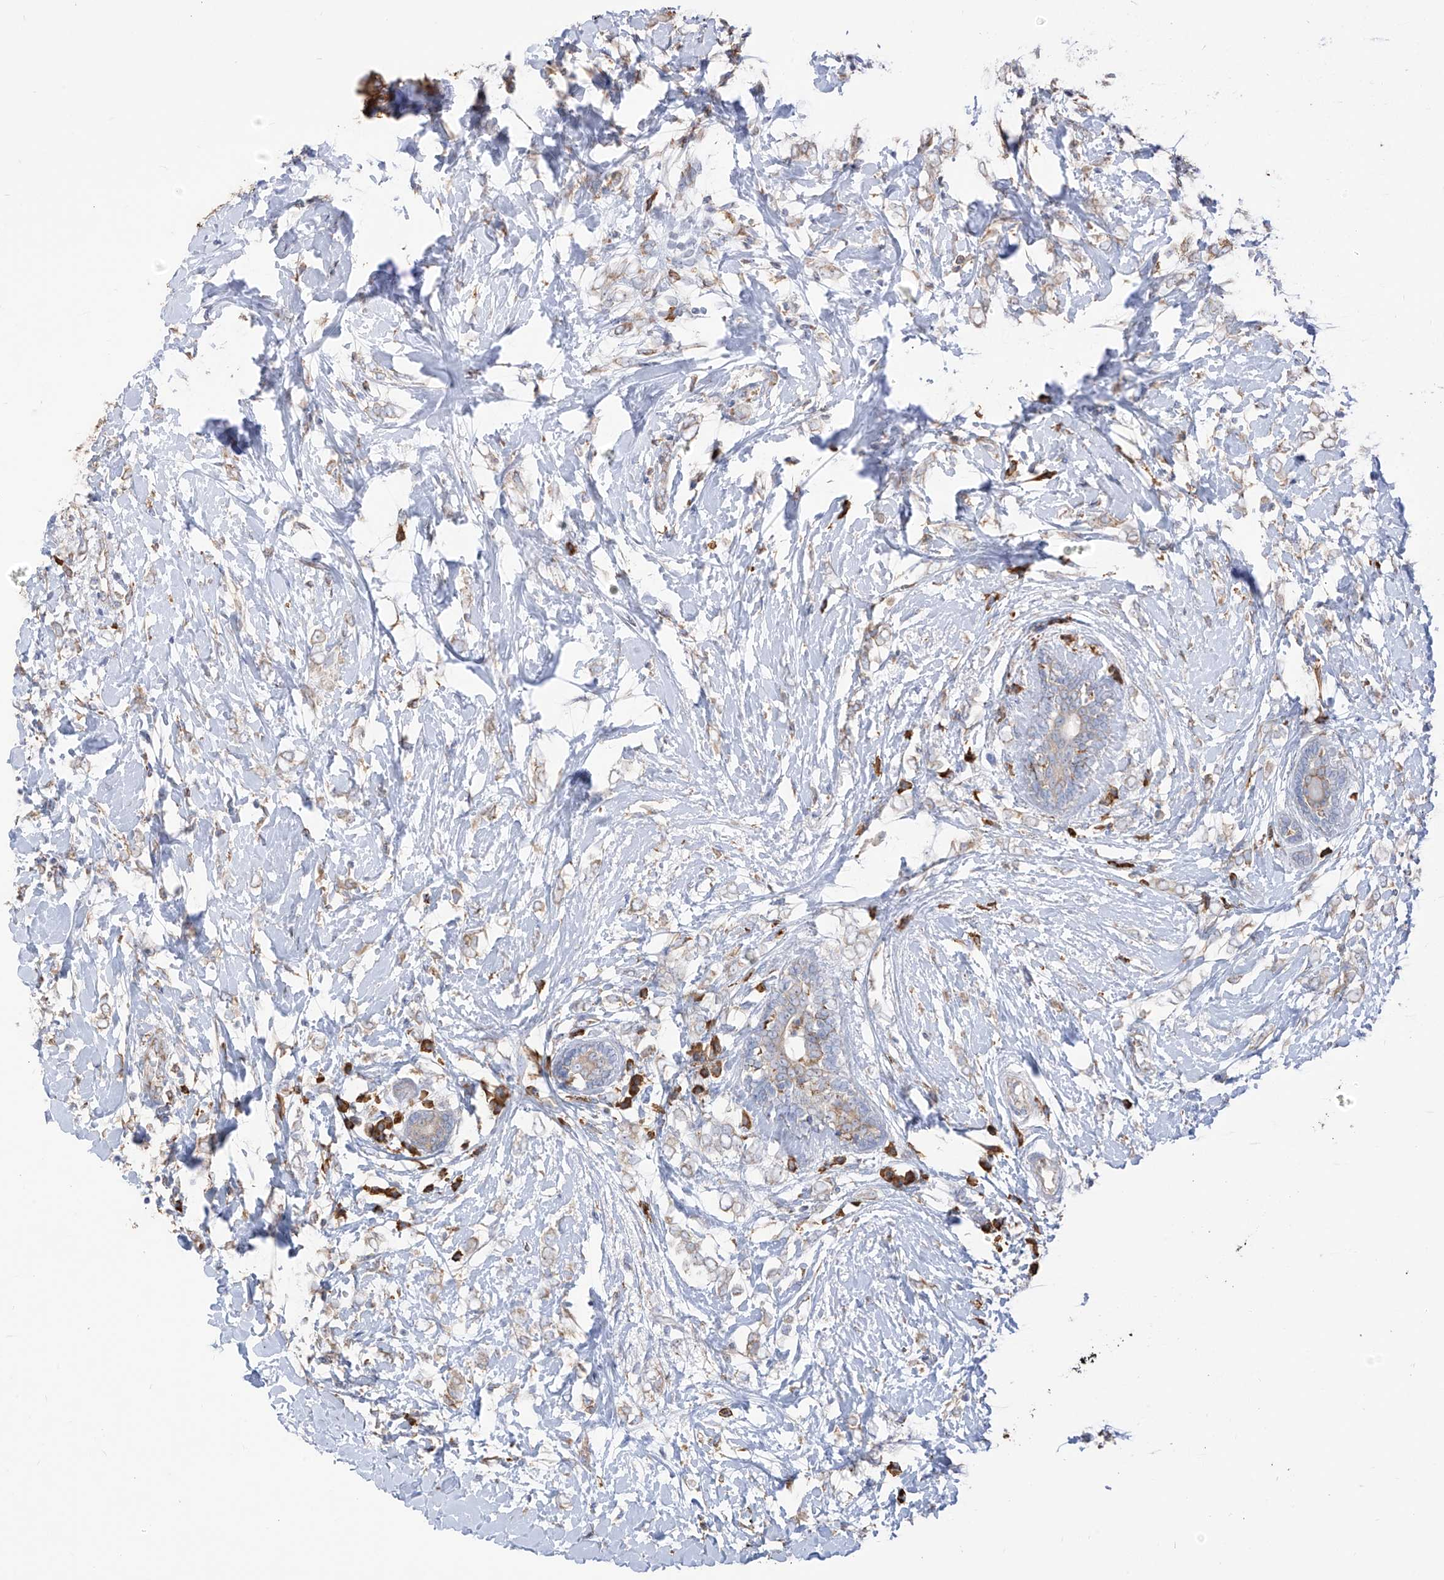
{"staining": {"intensity": "negative", "quantity": "none", "location": "none"}, "tissue": "breast cancer", "cell_type": "Tumor cells", "image_type": "cancer", "snomed": [{"axis": "morphology", "description": "Normal tissue, NOS"}, {"axis": "morphology", "description": "Lobular carcinoma"}, {"axis": "topography", "description": "Breast"}], "caption": "DAB immunohistochemical staining of human breast lobular carcinoma demonstrates no significant positivity in tumor cells.", "gene": "PDIA6", "patient": {"sex": "female", "age": 47}}